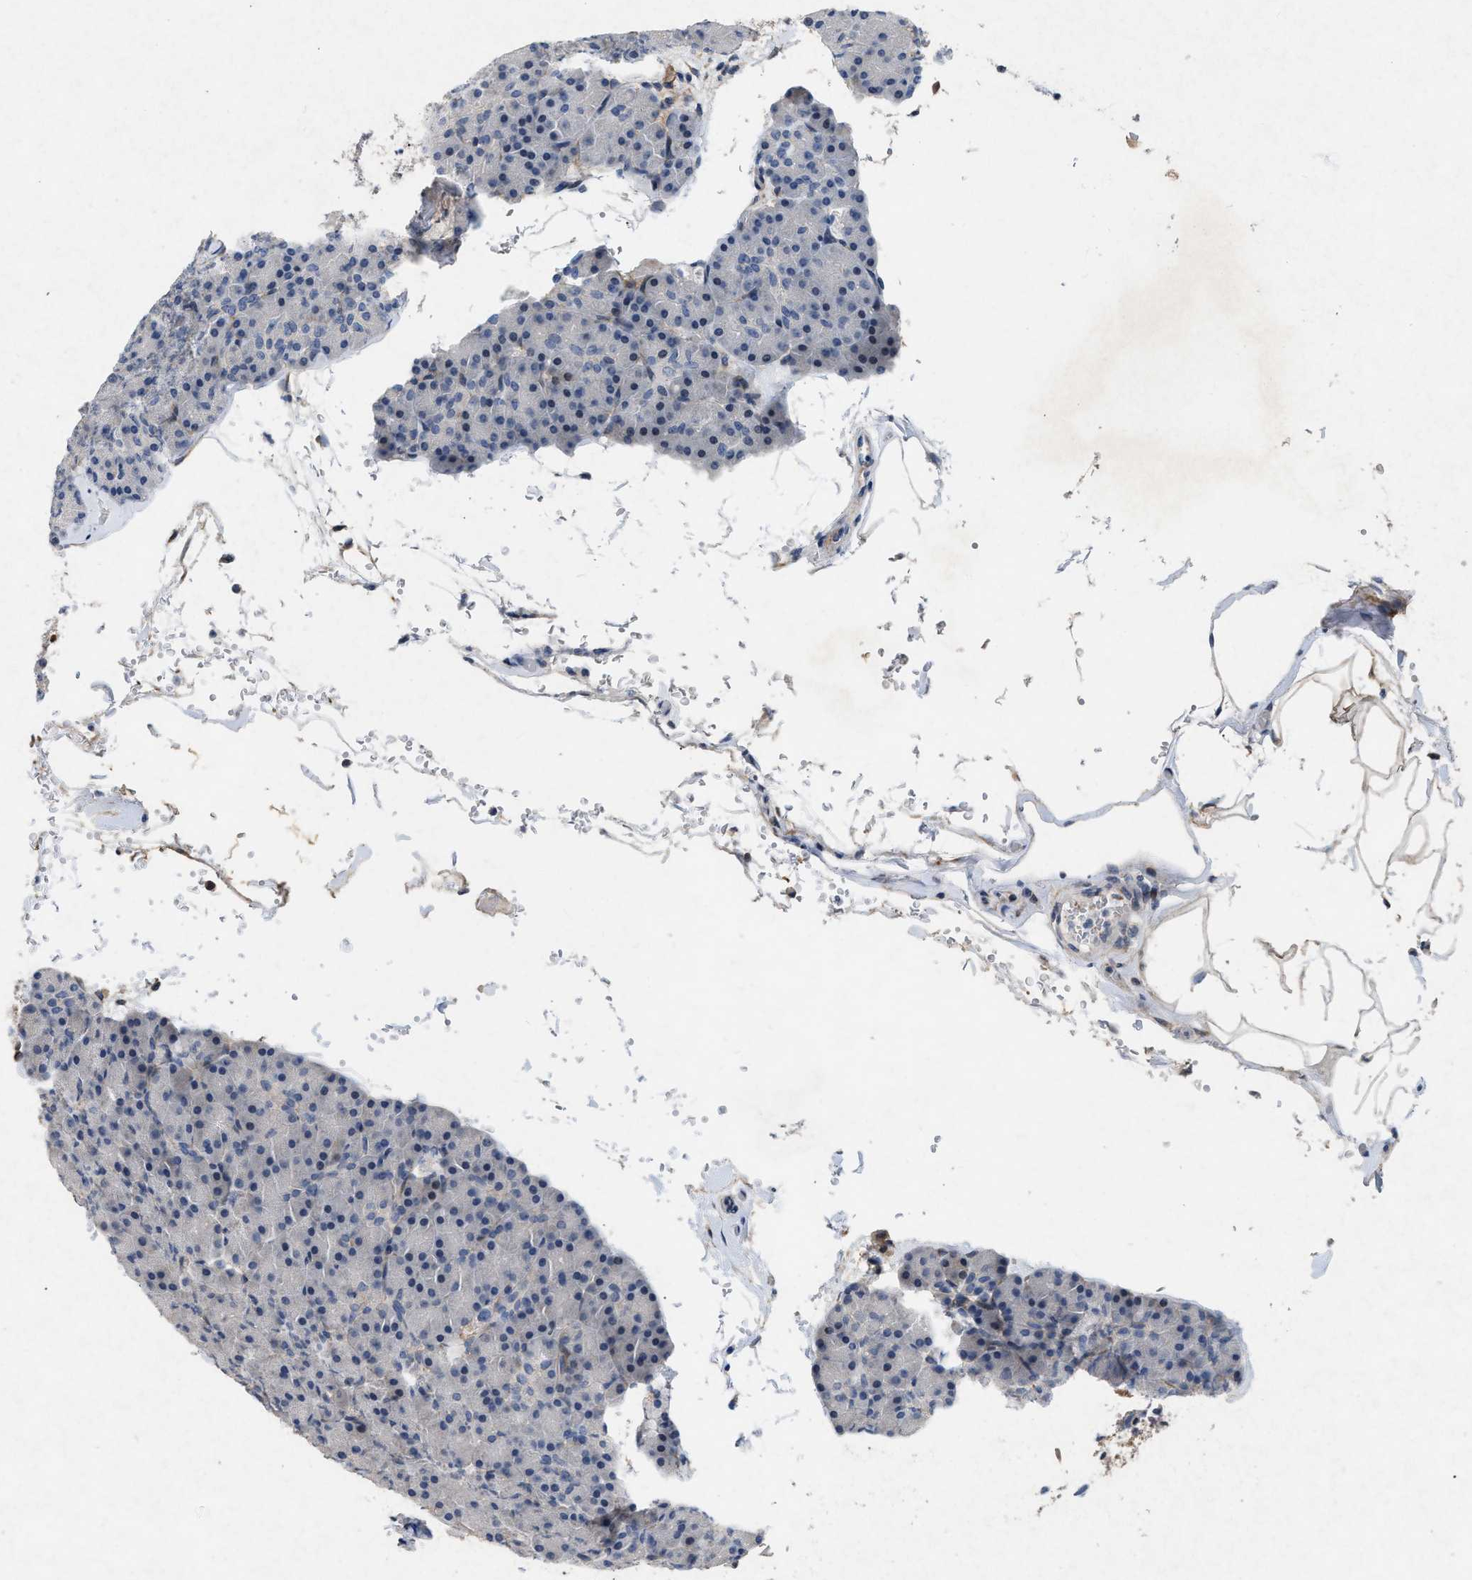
{"staining": {"intensity": "negative", "quantity": "none", "location": "none"}, "tissue": "pancreas", "cell_type": "Exocrine glandular cells", "image_type": "normal", "snomed": [{"axis": "morphology", "description": "Normal tissue, NOS"}, {"axis": "topography", "description": "Pancreas"}], "caption": "IHC photomicrograph of benign pancreas stained for a protein (brown), which exhibits no expression in exocrine glandular cells.", "gene": "PDGFRA", "patient": {"sex": "female", "age": 43}}